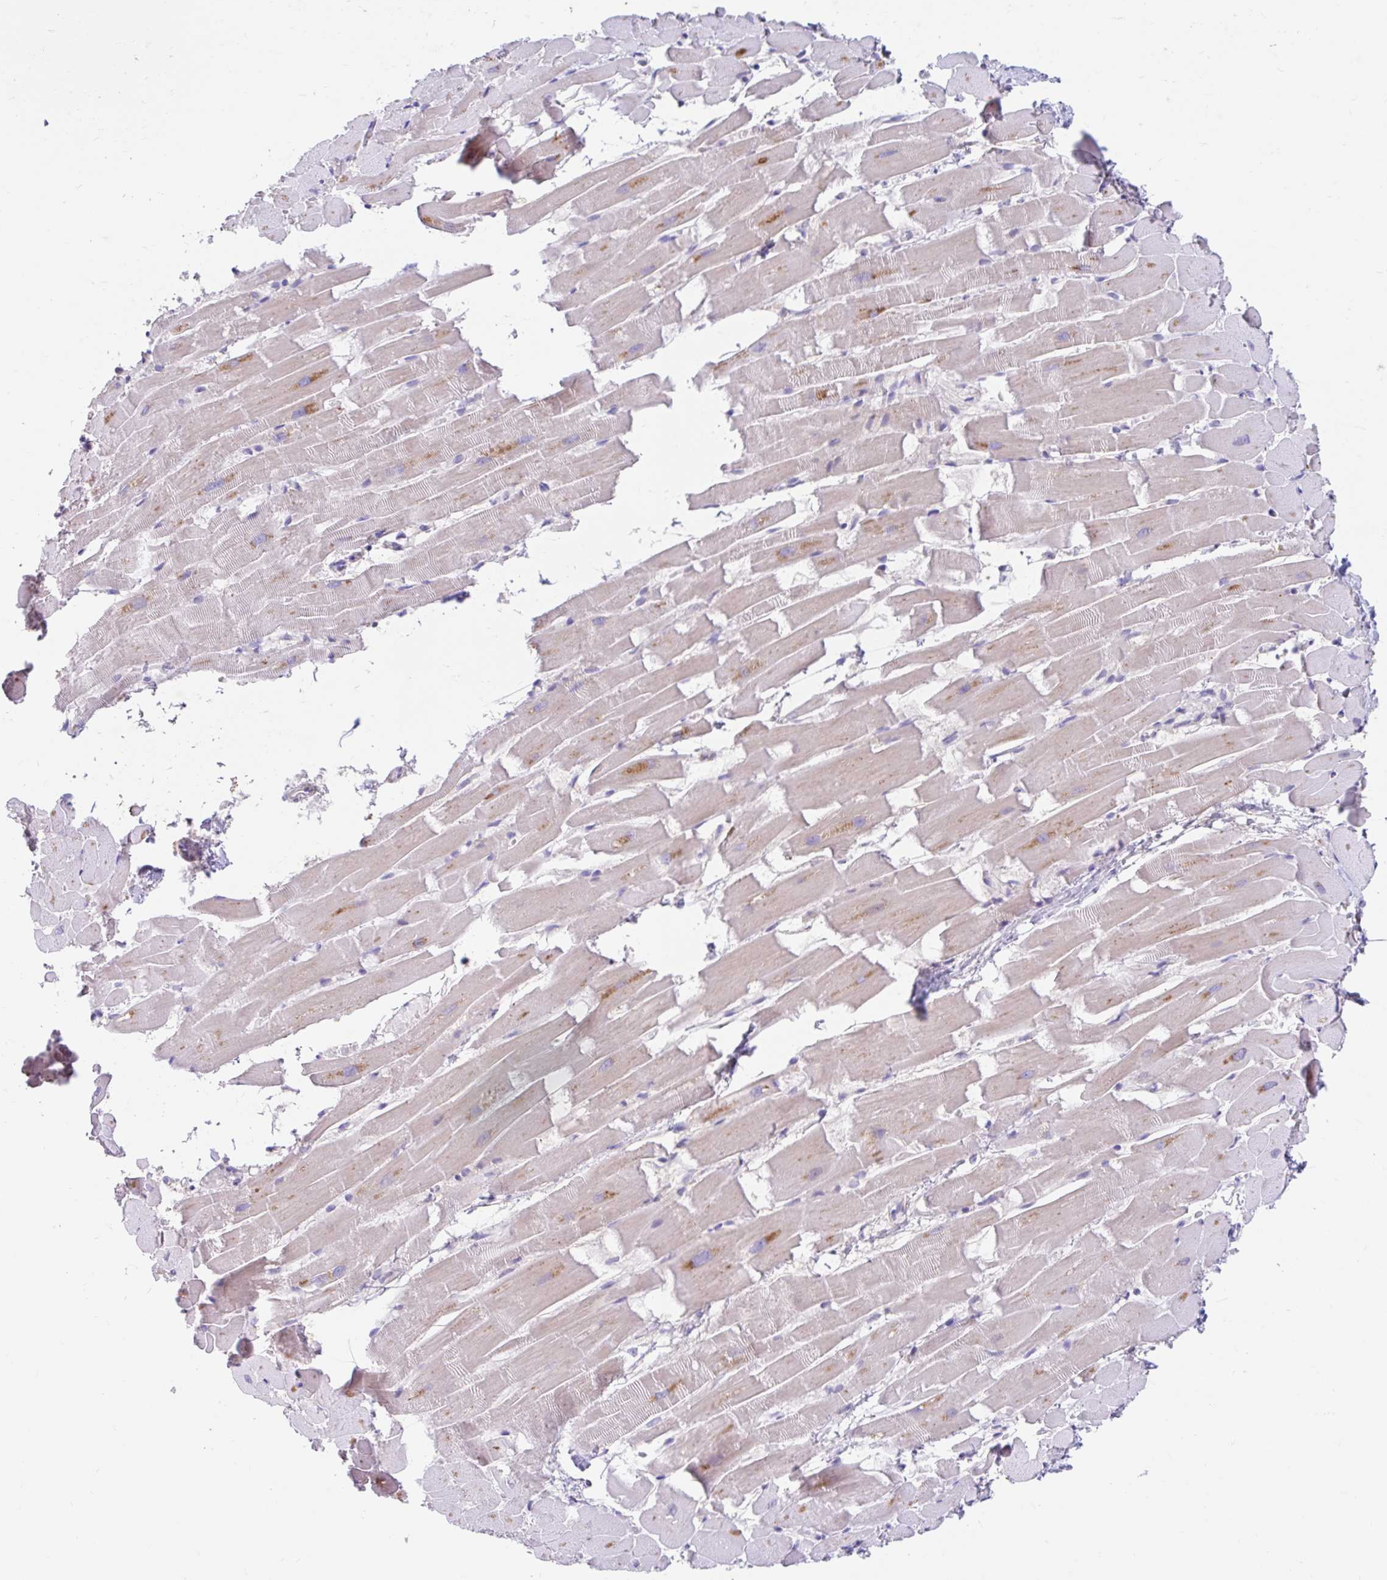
{"staining": {"intensity": "moderate", "quantity": "25%-75%", "location": "cytoplasmic/membranous"}, "tissue": "heart muscle", "cell_type": "Cardiomyocytes", "image_type": "normal", "snomed": [{"axis": "morphology", "description": "Normal tissue, NOS"}, {"axis": "topography", "description": "Heart"}], "caption": "Protein analysis of unremarkable heart muscle displays moderate cytoplasmic/membranous positivity in about 25%-75% of cardiomyocytes.", "gene": "ZNF33A", "patient": {"sex": "male", "age": 37}}